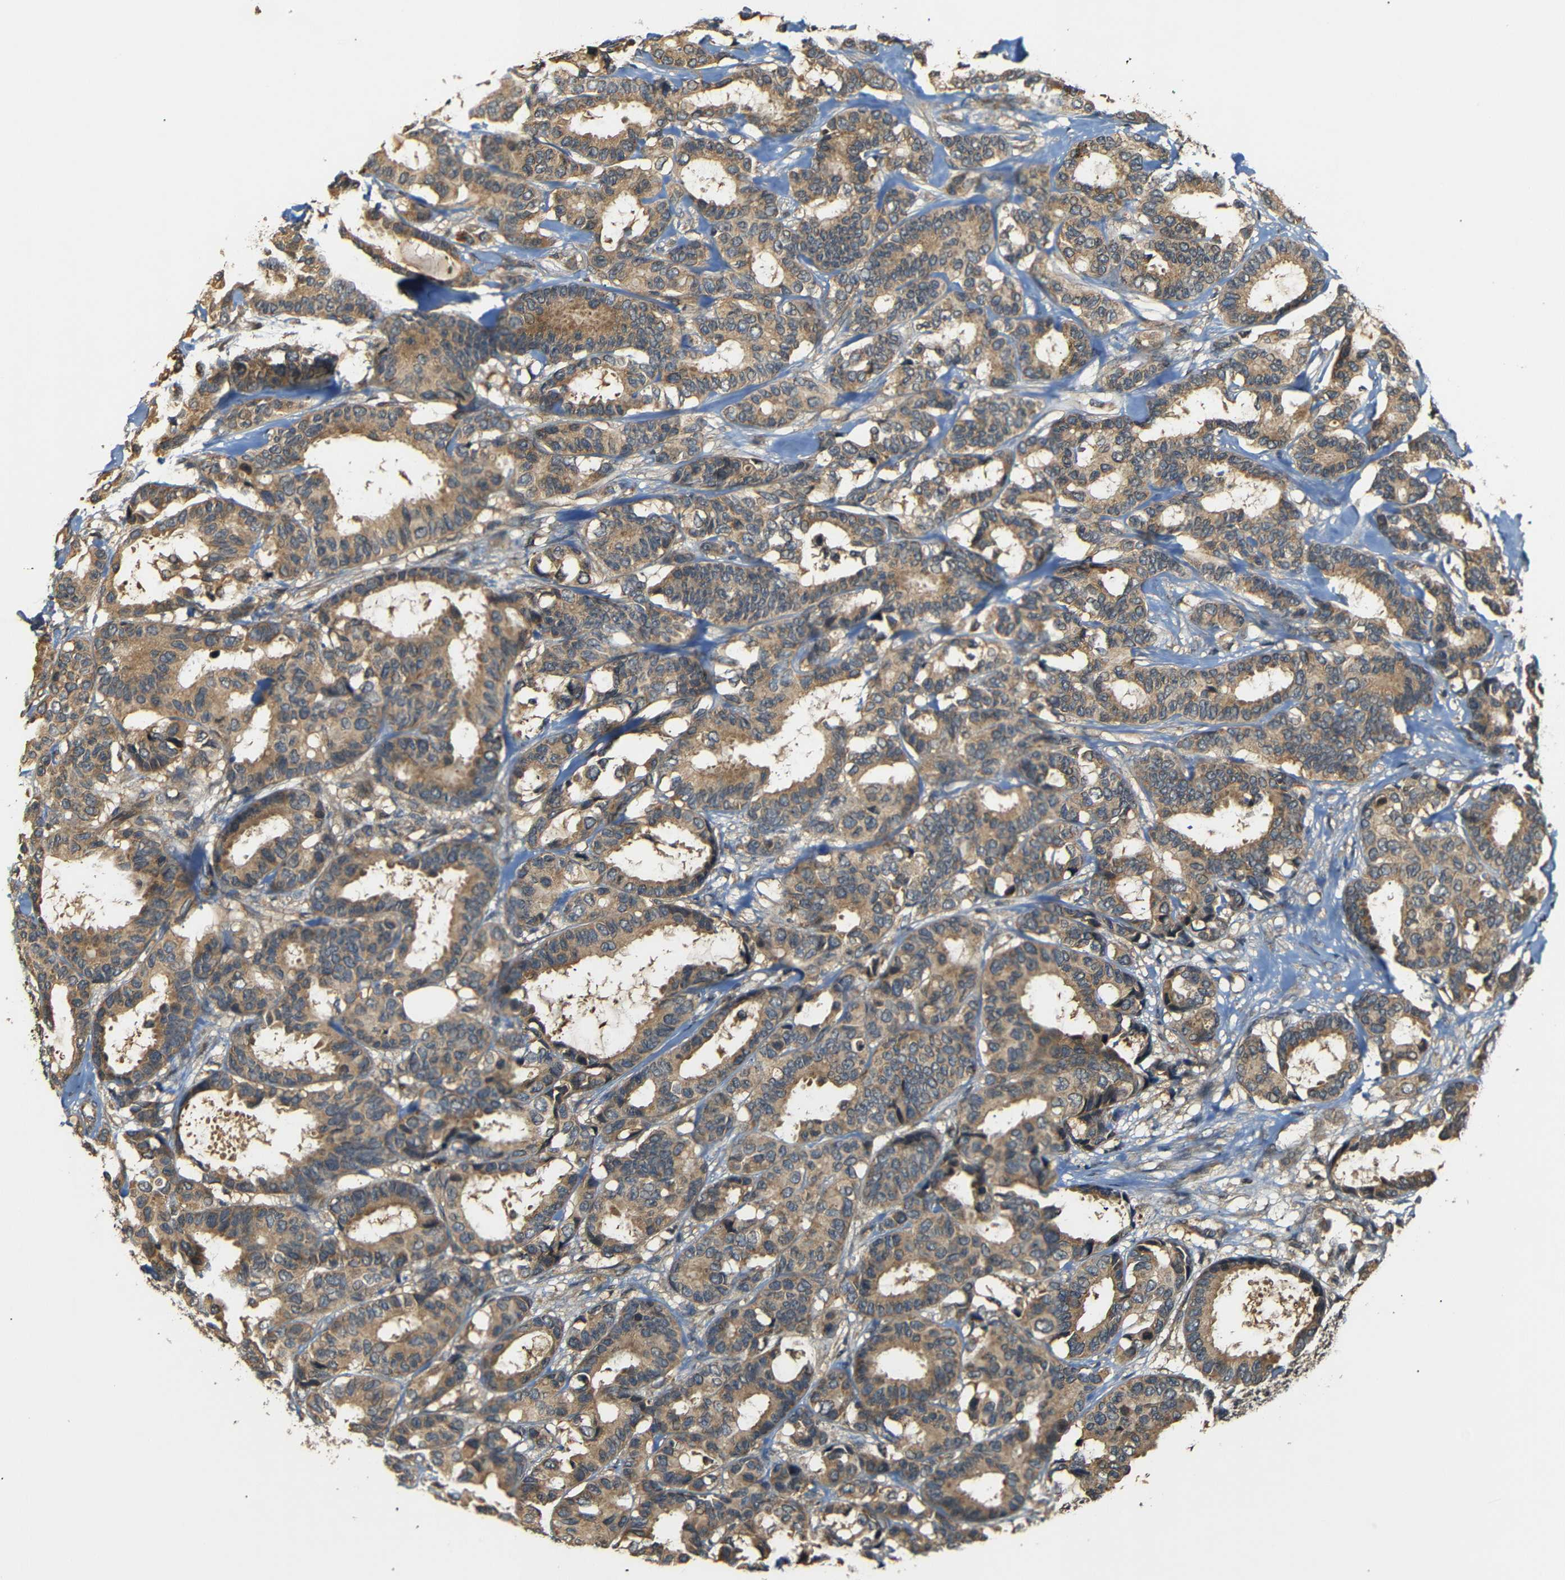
{"staining": {"intensity": "moderate", "quantity": ">75%", "location": "cytoplasmic/membranous"}, "tissue": "breast cancer", "cell_type": "Tumor cells", "image_type": "cancer", "snomed": [{"axis": "morphology", "description": "Duct carcinoma"}, {"axis": "topography", "description": "Breast"}], "caption": "A brown stain highlights moderate cytoplasmic/membranous positivity of a protein in human breast cancer (infiltrating ductal carcinoma) tumor cells.", "gene": "TANK", "patient": {"sex": "female", "age": 87}}